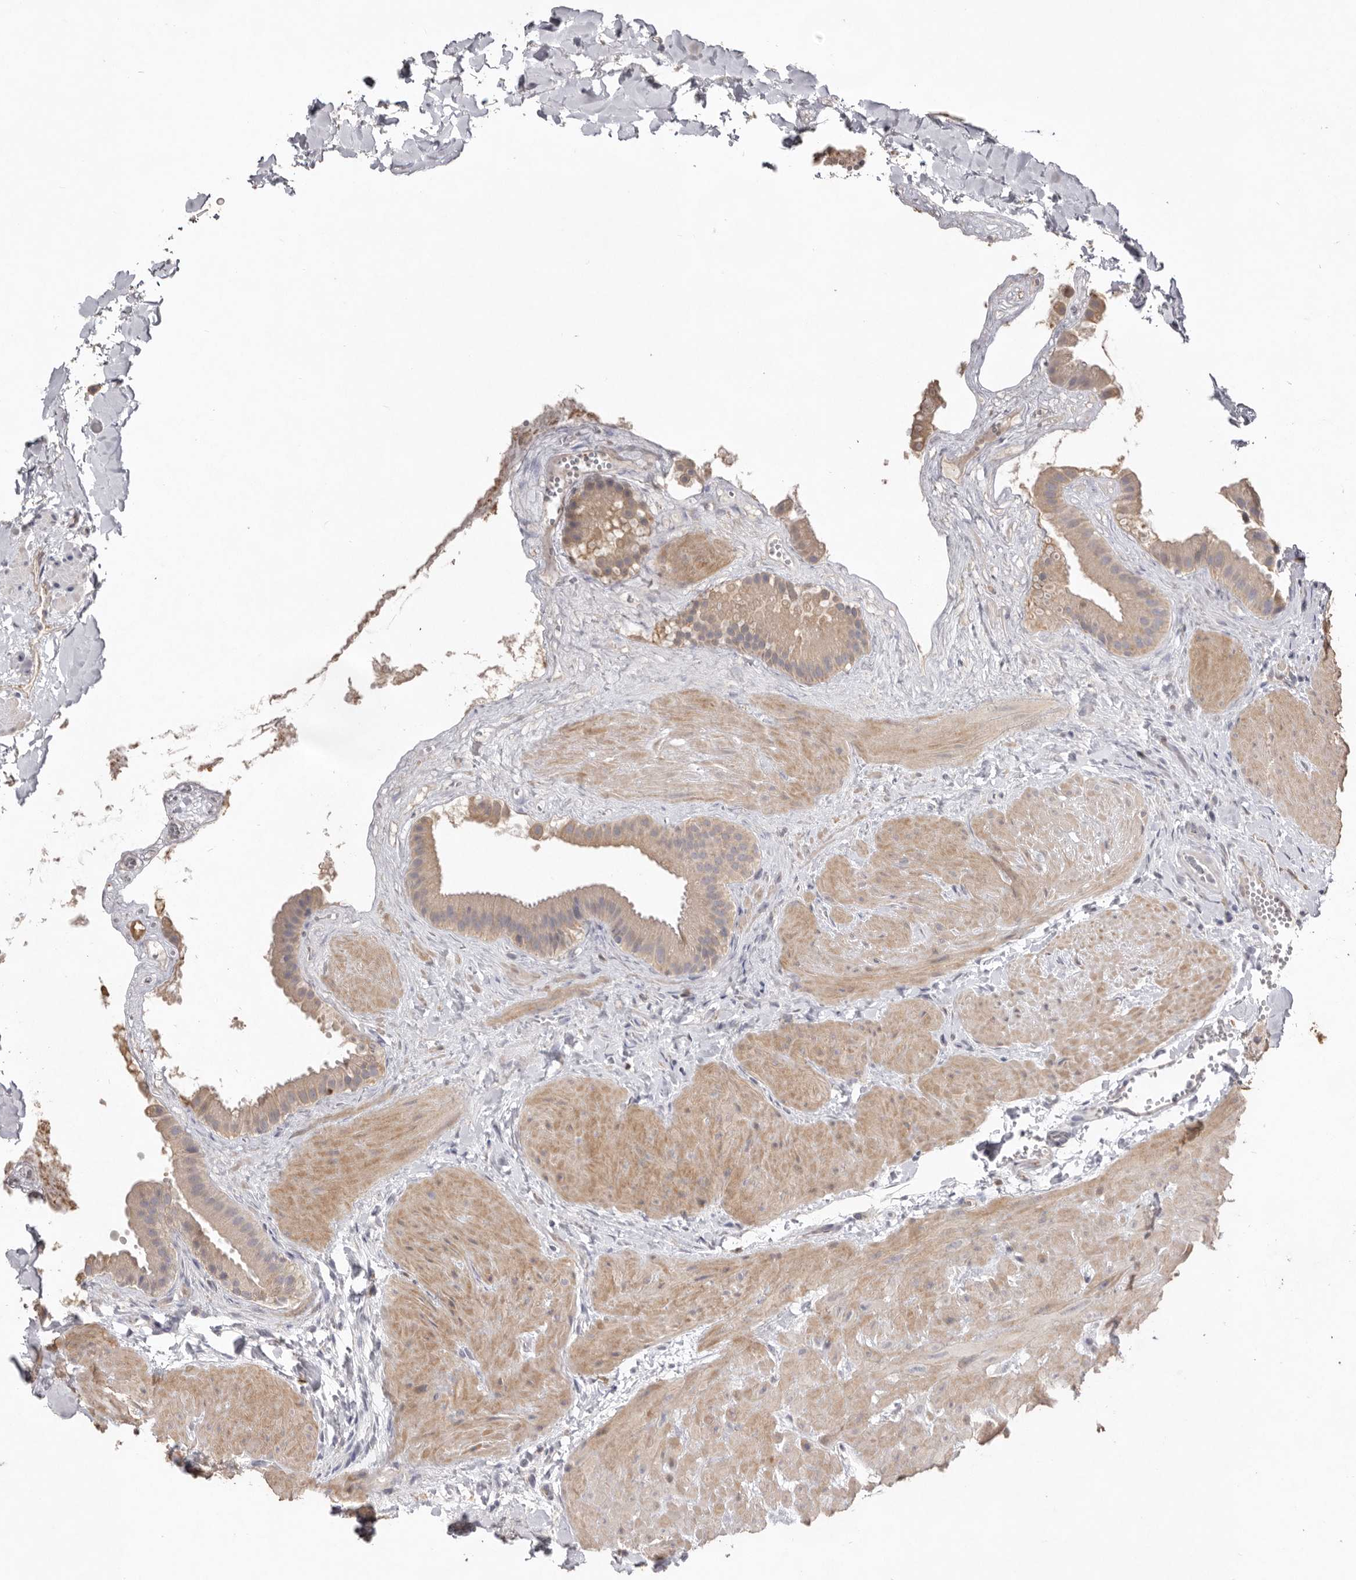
{"staining": {"intensity": "weak", "quantity": ">75%", "location": "cytoplasmic/membranous"}, "tissue": "gallbladder", "cell_type": "Glandular cells", "image_type": "normal", "snomed": [{"axis": "morphology", "description": "Normal tissue, NOS"}, {"axis": "topography", "description": "Gallbladder"}], "caption": "DAB (3,3'-diaminobenzidine) immunohistochemical staining of normal gallbladder exhibits weak cytoplasmic/membranous protein expression in about >75% of glandular cells.", "gene": "ZYG11B", "patient": {"sex": "male", "age": 55}}